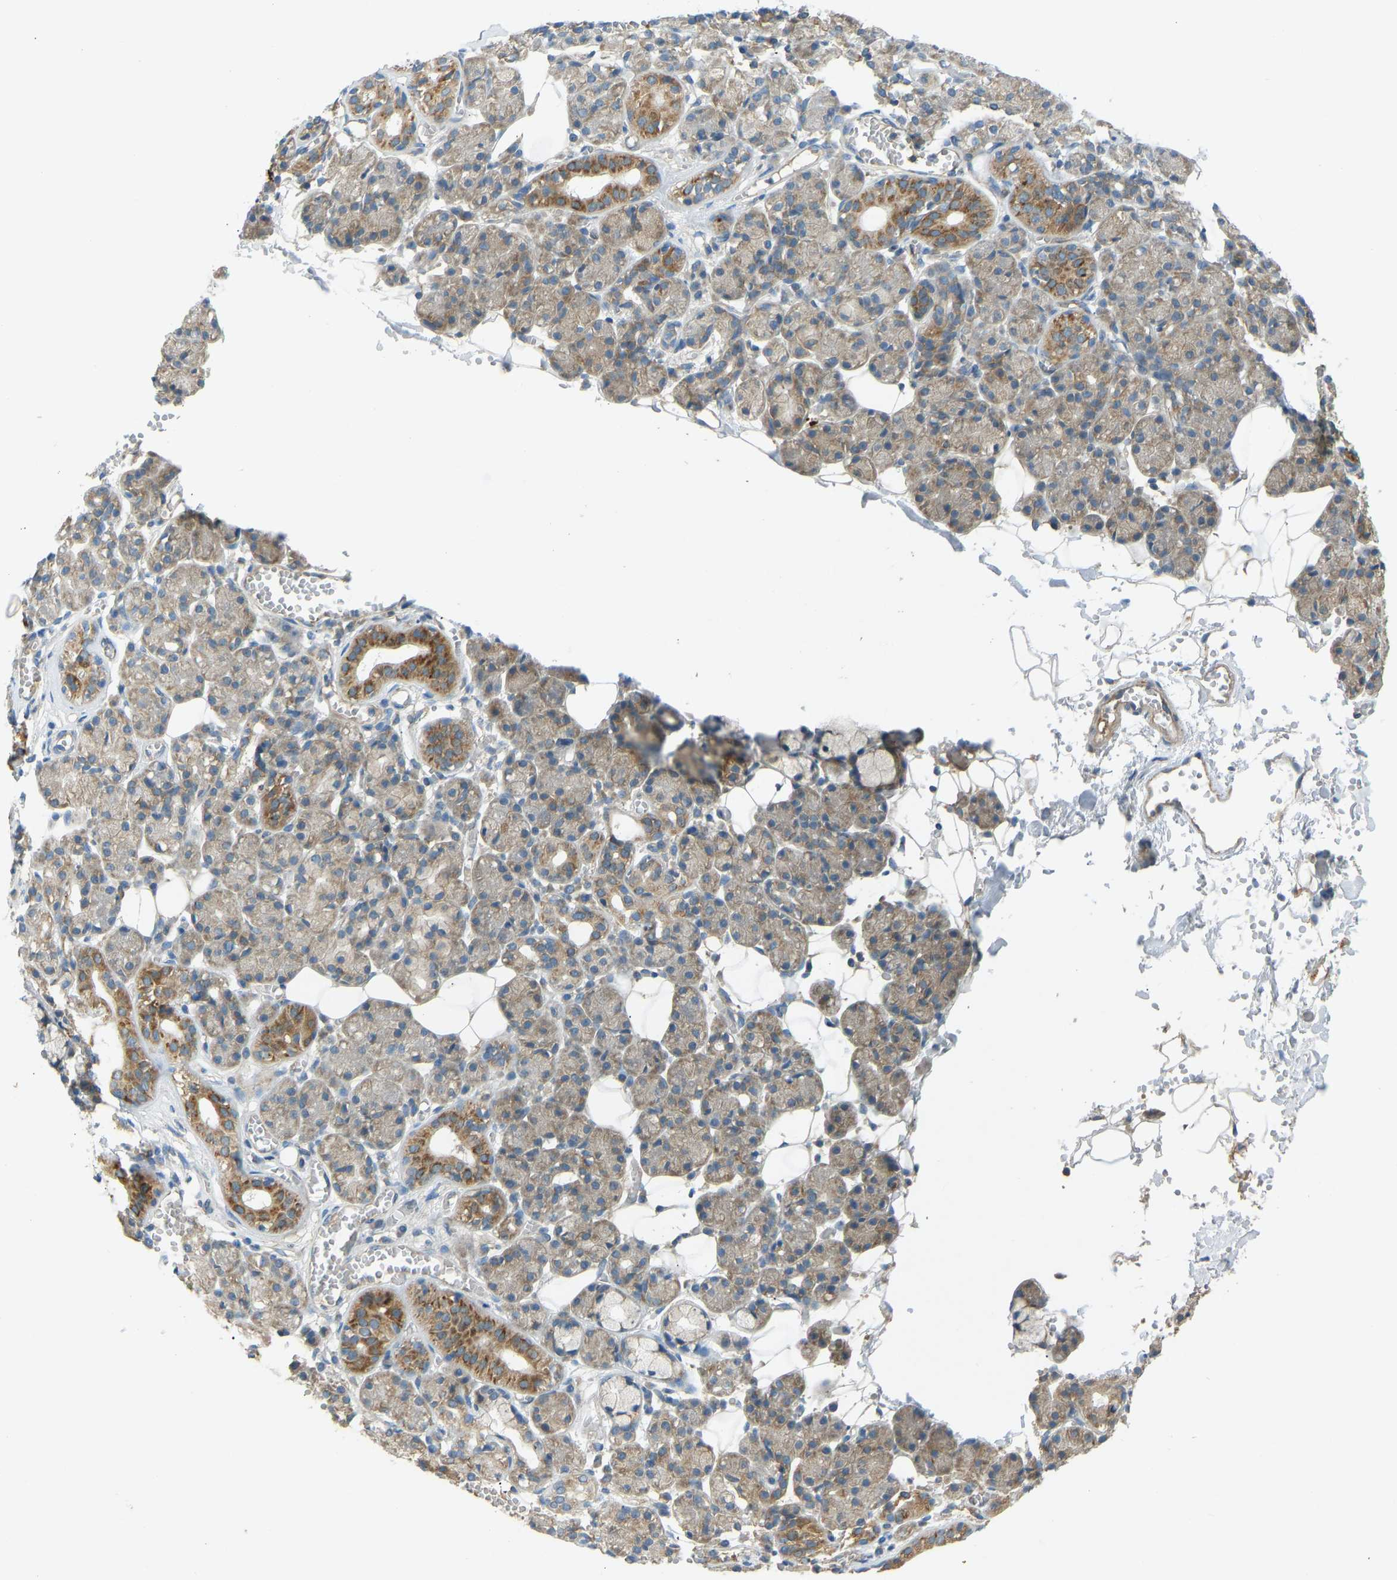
{"staining": {"intensity": "moderate", "quantity": "25%-75%", "location": "cytoplasmic/membranous"}, "tissue": "salivary gland", "cell_type": "Glandular cells", "image_type": "normal", "snomed": [{"axis": "morphology", "description": "Normal tissue, NOS"}, {"axis": "topography", "description": "Salivary gland"}], "caption": "Immunohistochemical staining of unremarkable salivary gland demonstrates 25%-75% levels of moderate cytoplasmic/membranous protein expression in approximately 25%-75% of glandular cells. The staining is performed using DAB brown chromogen to label protein expression. The nuclei are counter-stained blue using hematoxylin.", "gene": "STAU2", "patient": {"sex": "male", "age": 63}}